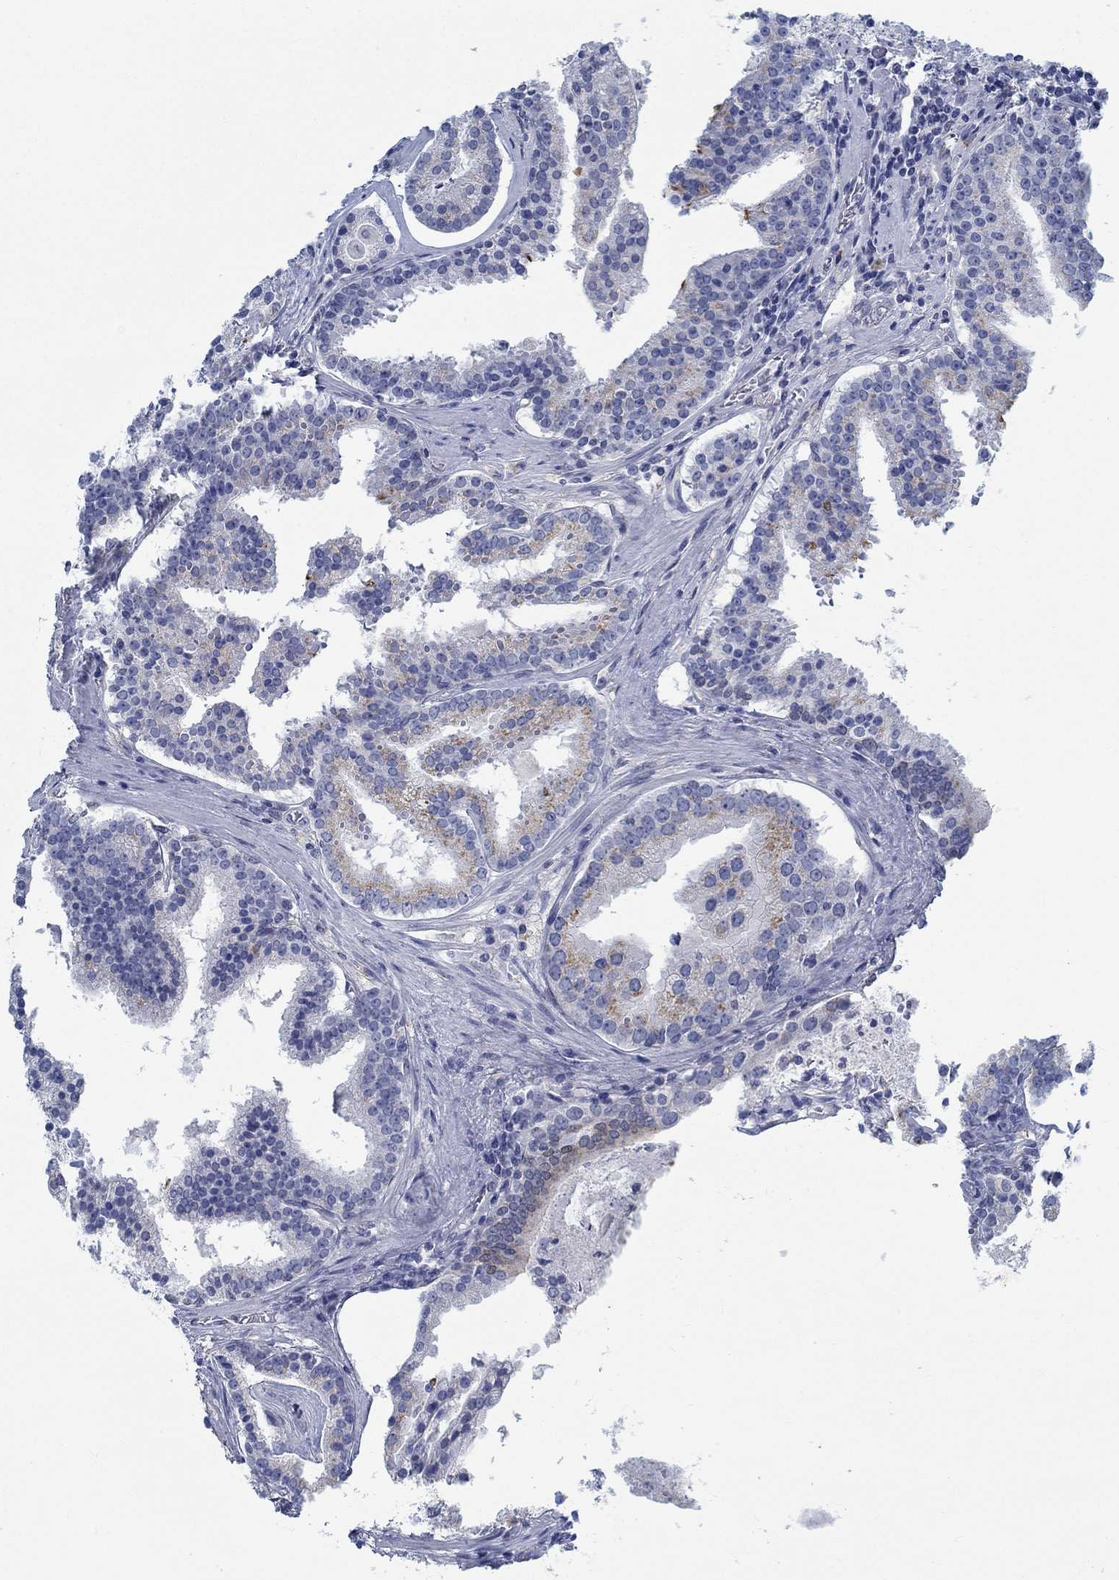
{"staining": {"intensity": "strong", "quantity": "<25%", "location": "cytoplasmic/membranous"}, "tissue": "prostate cancer", "cell_type": "Tumor cells", "image_type": "cancer", "snomed": [{"axis": "morphology", "description": "Adenocarcinoma, NOS"}, {"axis": "topography", "description": "Prostate and seminal vesicle, NOS"}, {"axis": "topography", "description": "Prostate"}], "caption": "Prostate adenocarcinoma tissue reveals strong cytoplasmic/membranous expression in about <25% of tumor cells, visualized by immunohistochemistry. Immunohistochemistry stains the protein of interest in brown and the nuclei are stained blue.", "gene": "TEKT4", "patient": {"sex": "male", "age": 44}}